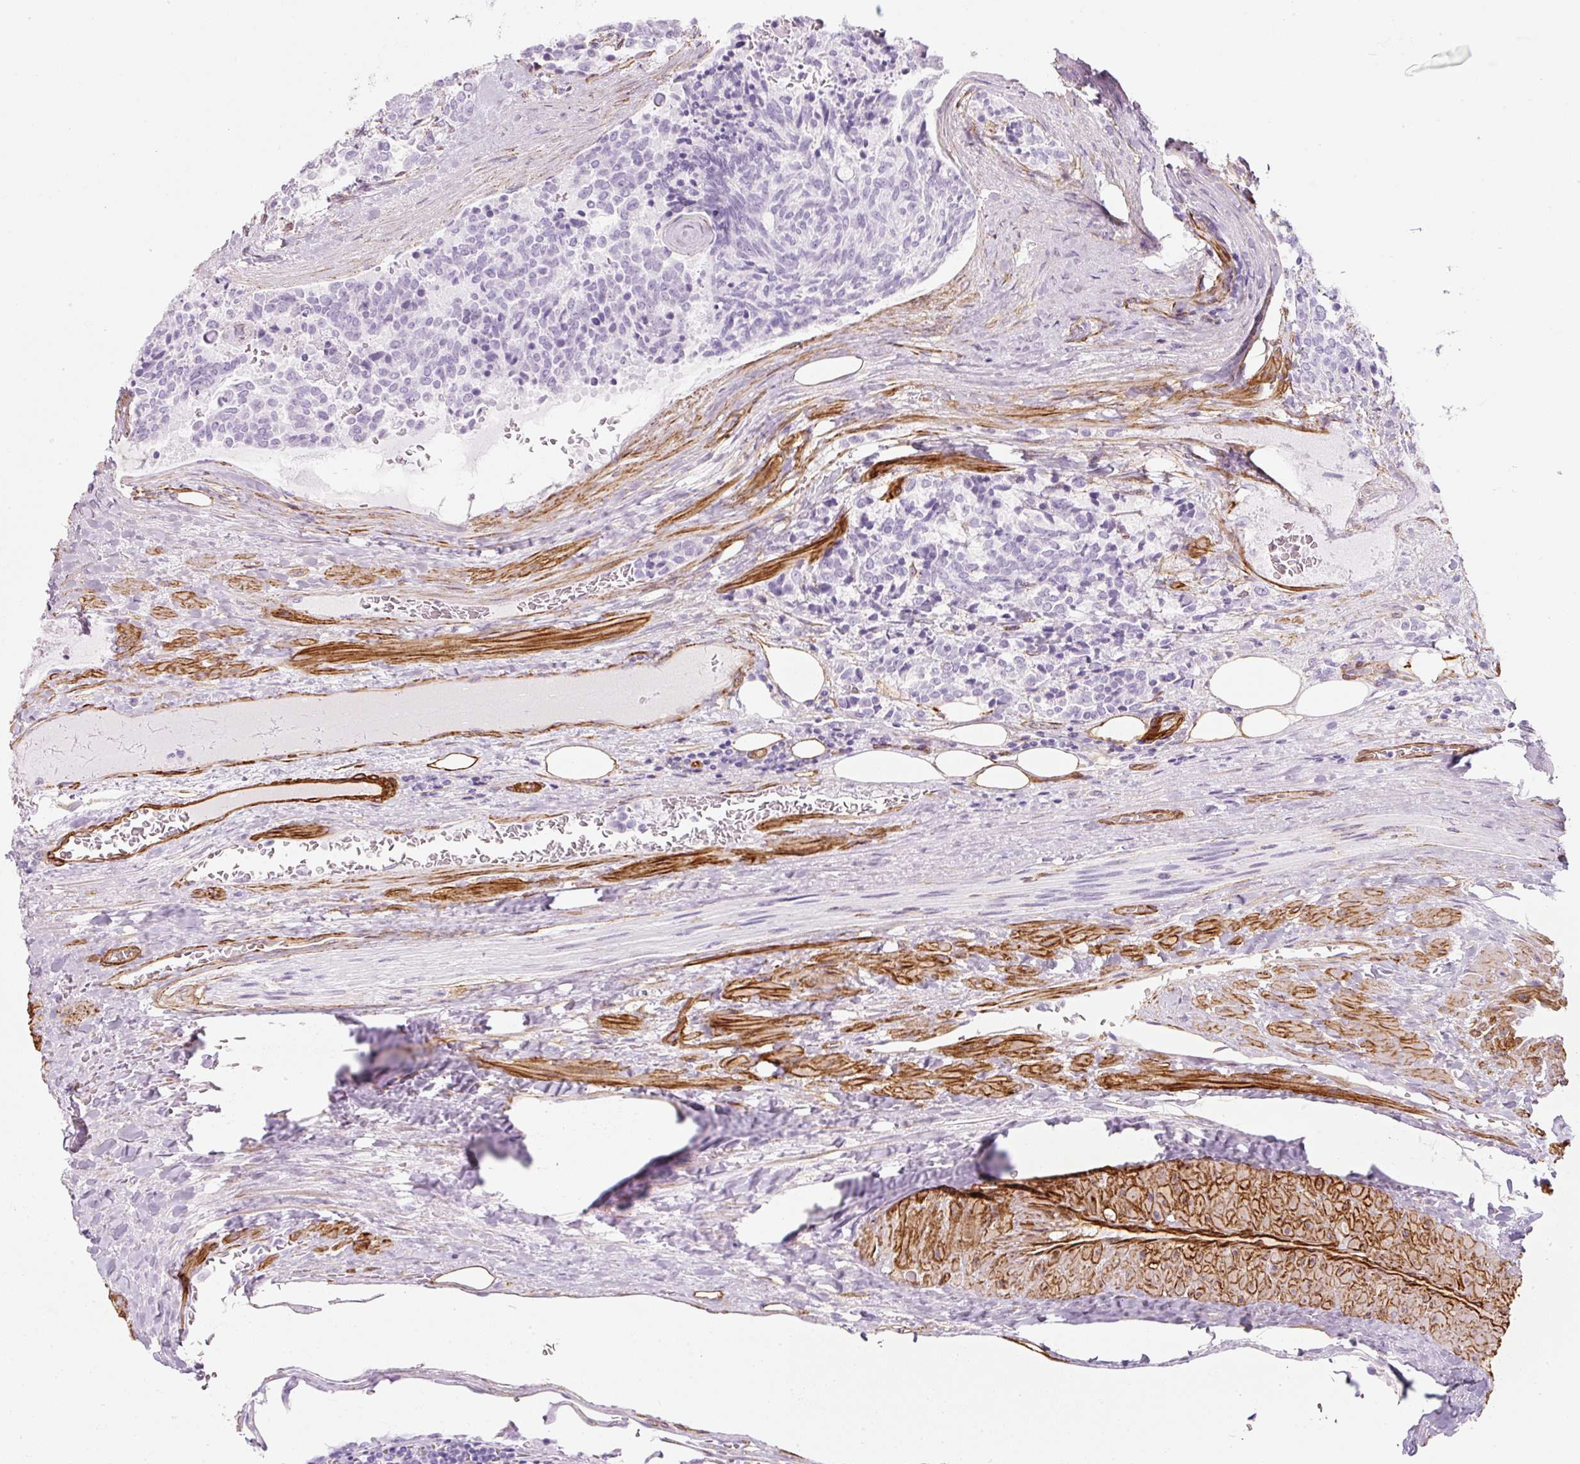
{"staining": {"intensity": "negative", "quantity": "none", "location": "none"}, "tissue": "carcinoid", "cell_type": "Tumor cells", "image_type": "cancer", "snomed": [{"axis": "morphology", "description": "Carcinoid, malignant, NOS"}, {"axis": "topography", "description": "Pancreas"}], "caption": "Protein analysis of carcinoid exhibits no significant expression in tumor cells.", "gene": "CAVIN3", "patient": {"sex": "female", "age": 54}}